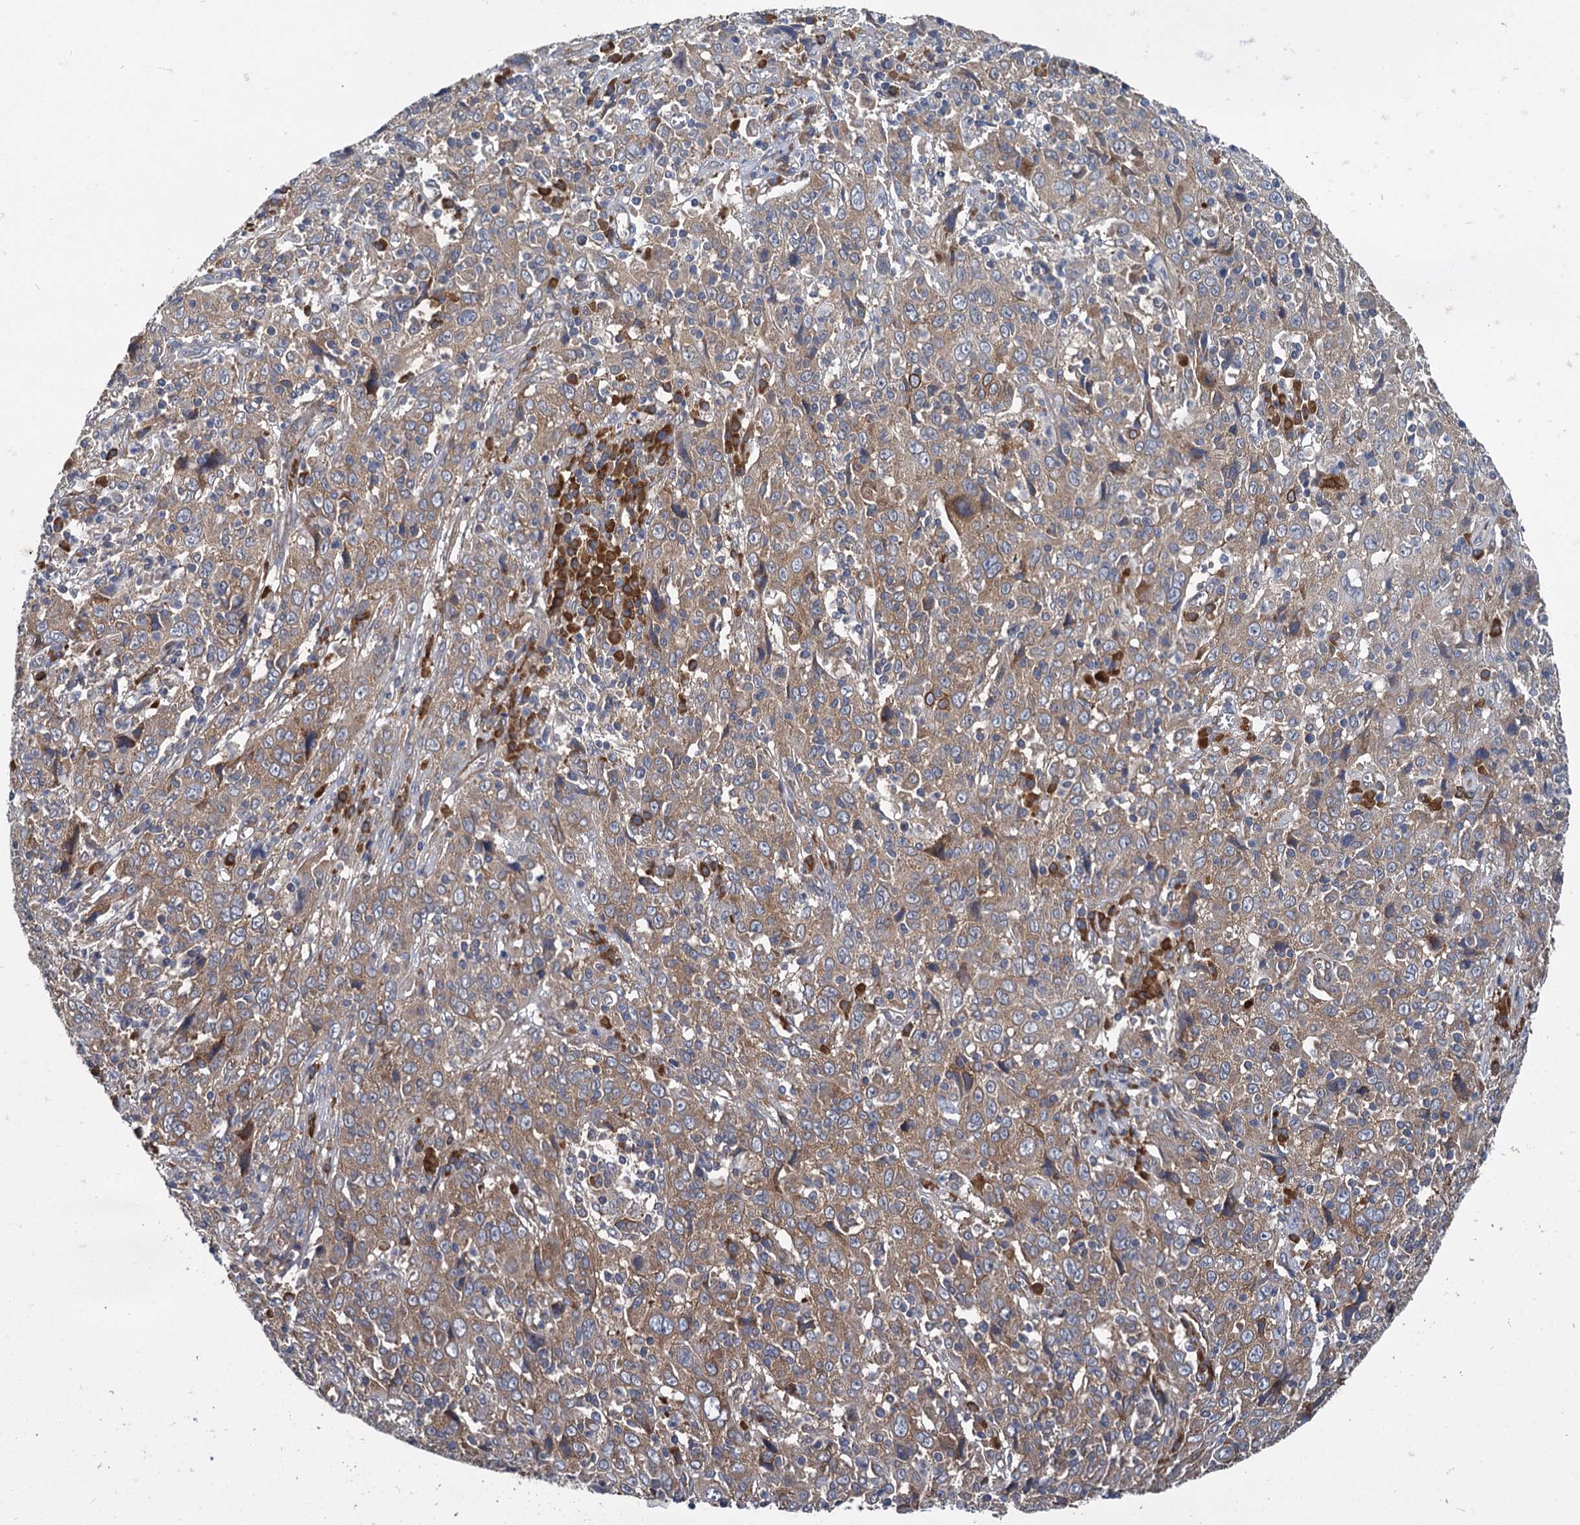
{"staining": {"intensity": "moderate", "quantity": ">75%", "location": "cytoplasmic/membranous"}, "tissue": "cervical cancer", "cell_type": "Tumor cells", "image_type": "cancer", "snomed": [{"axis": "morphology", "description": "Squamous cell carcinoma, NOS"}, {"axis": "topography", "description": "Cervix"}], "caption": "Immunohistochemical staining of cervical cancer (squamous cell carcinoma) exhibits medium levels of moderate cytoplasmic/membranous expression in about >75% of tumor cells.", "gene": "EIF2B2", "patient": {"sex": "female", "age": 46}}